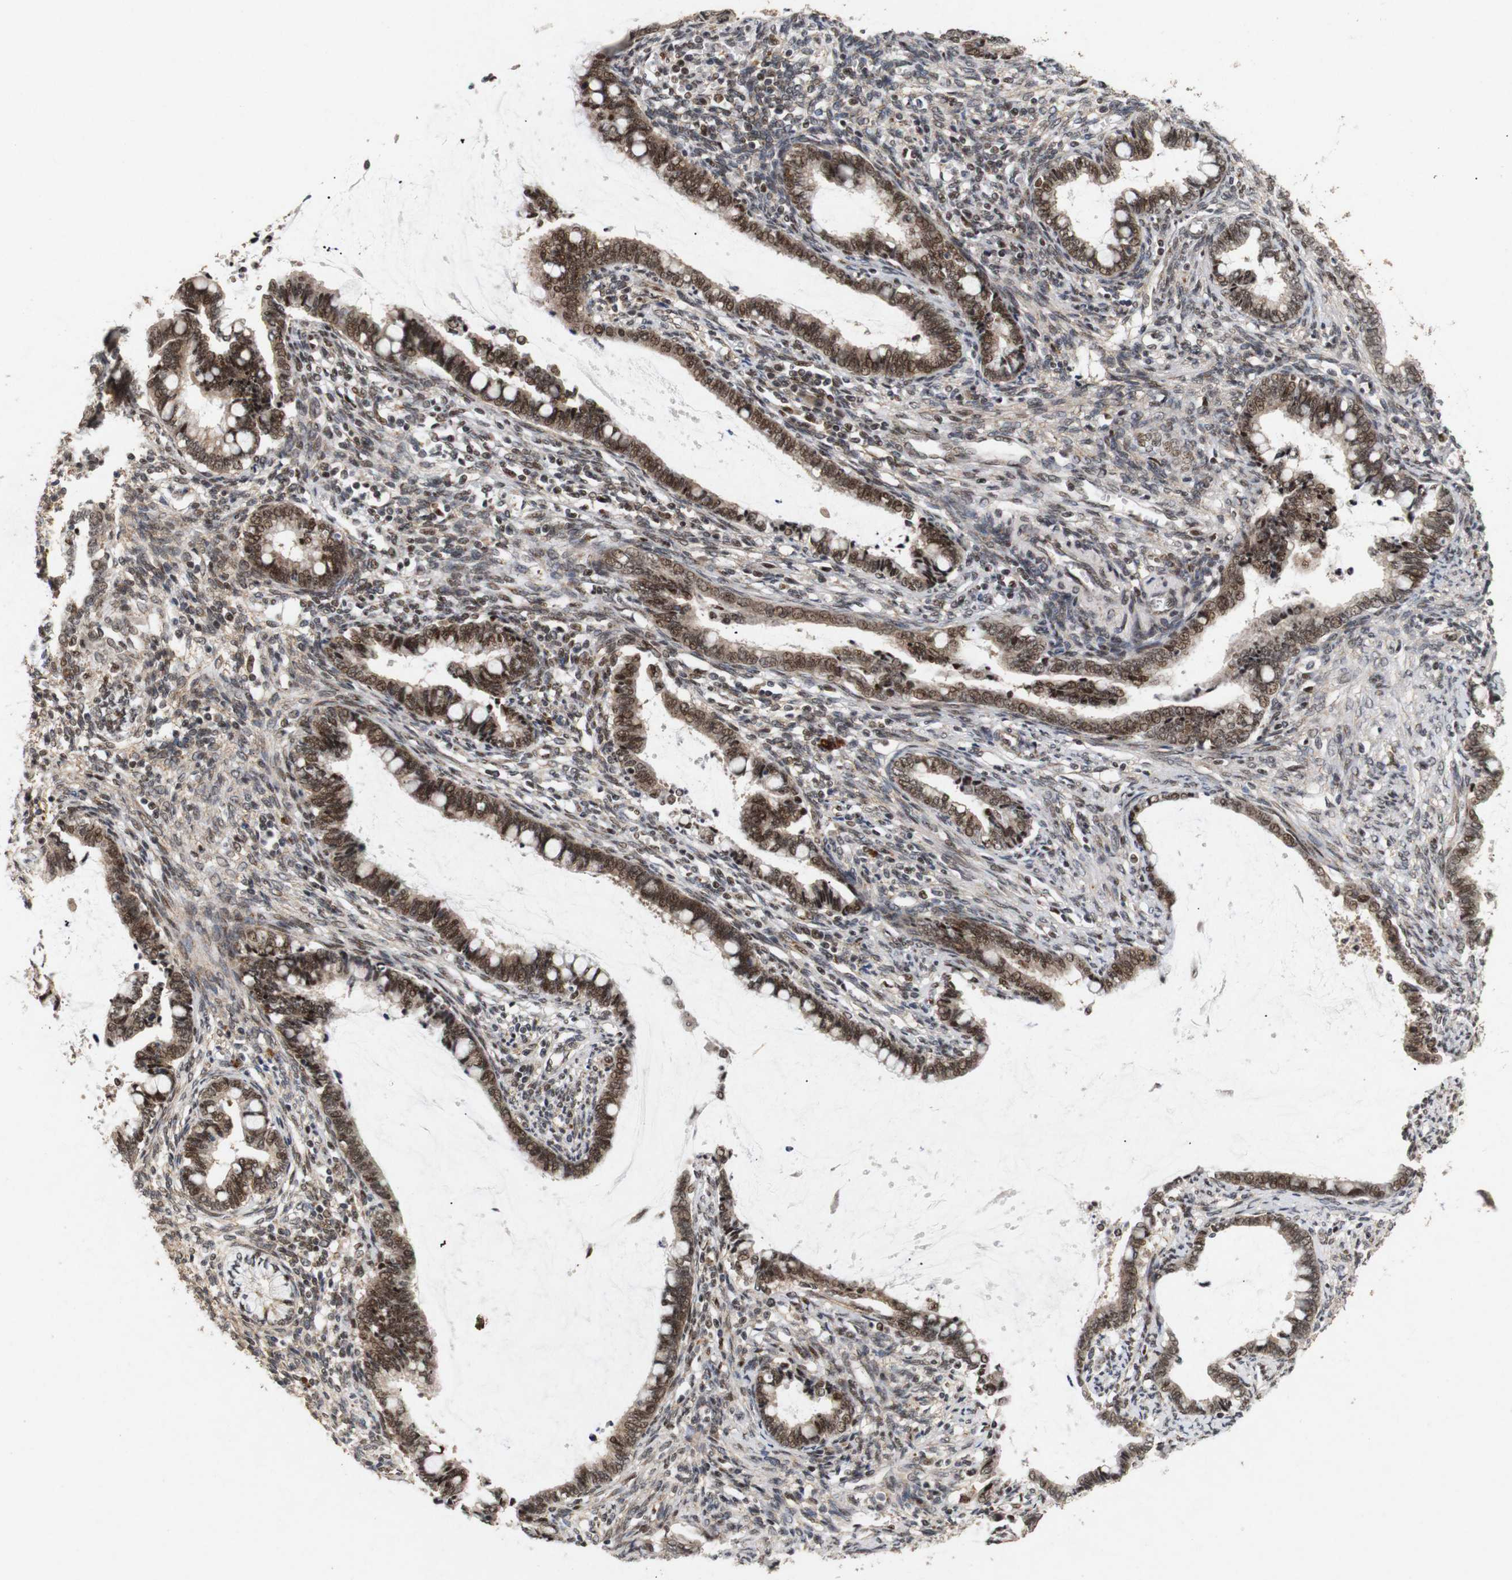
{"staining": {"intensity": "moderate", "quantity": ">75%", "location": "cytoplasmic/membranous,nuclear"}, "tissue": "cervical cancer", "cell_type": "Tumor cells", "image_type": "cancer", "snomed": [{"axis": "morphology", "description": "Adenocarcinoma, NOS"}, {"axis": "topography", "description": "Cervix"}], "caption": "IHC staining of cervical cancer (adenocarcinoma), which displays medium levels of moderate cytoplasmic/membranous and nuclear expression in about >75% of tumor cells indicating moderate cytoplasmic/membranous and nuclear protein staining. The staining was performed using DAB (3,3'-diaminobenzidine) (brown) for protein detection and nuclei were counterstained in hematoxylin (blue).", "gene": "PYM1", "patient": {"sex": "female", "age": 44}}